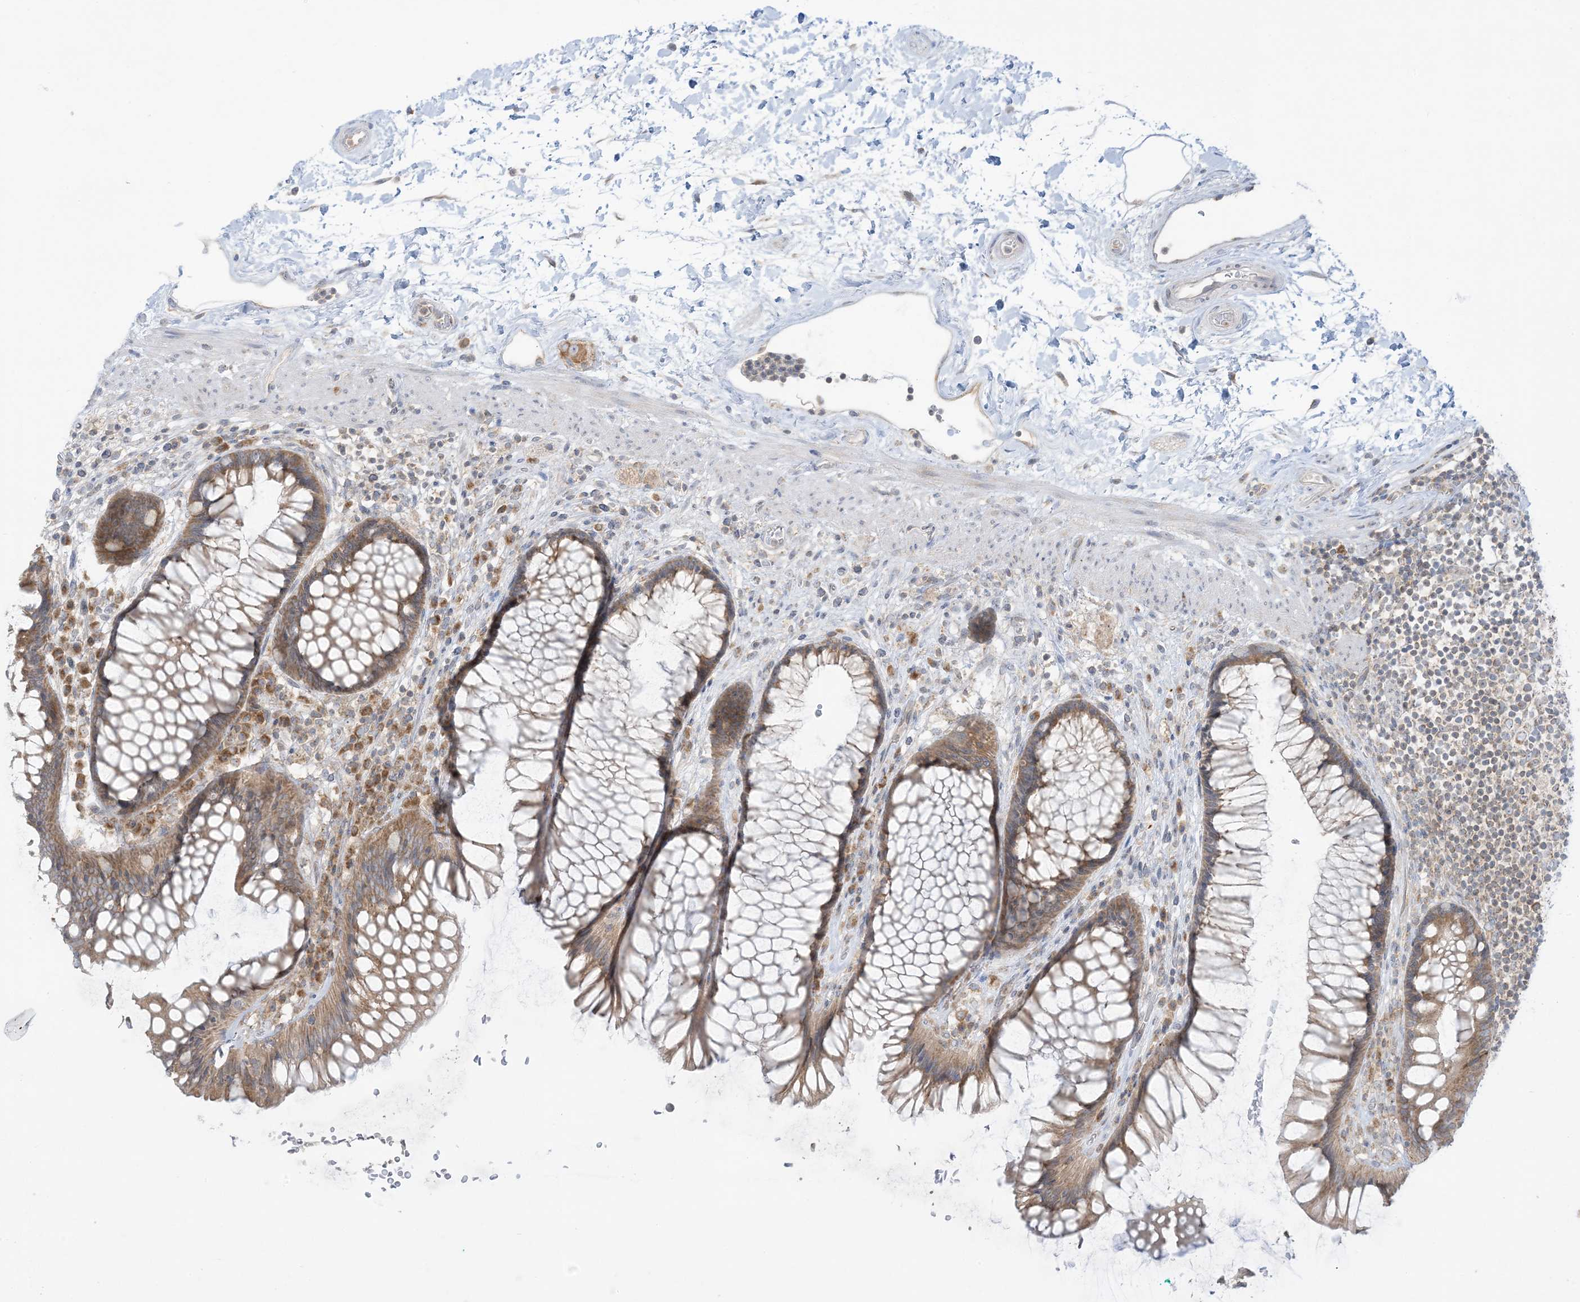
{"staining": {"intensity": "moderate", "quantity": ">75%", "location": "cytoplasmic/membranous"}, "tissue": "rectum", "cell_type": "Glandular cells", "image_type": "normal", "snomed": [{"axis": "morphology", "description": "Normal tissue, NOS"}, {"axis": "topography", "description": "Rectum"}], "caption": "Protein positivity by IHC demonstrates moderate cytoplasmic/membranous positivity in about >75% of glandular cells in unremarkable rectum. (Brightfield microscopy of DAB IHC at high magnification).", "gene": "RPP40", "patient": {"sex": "male", "age": 51}}